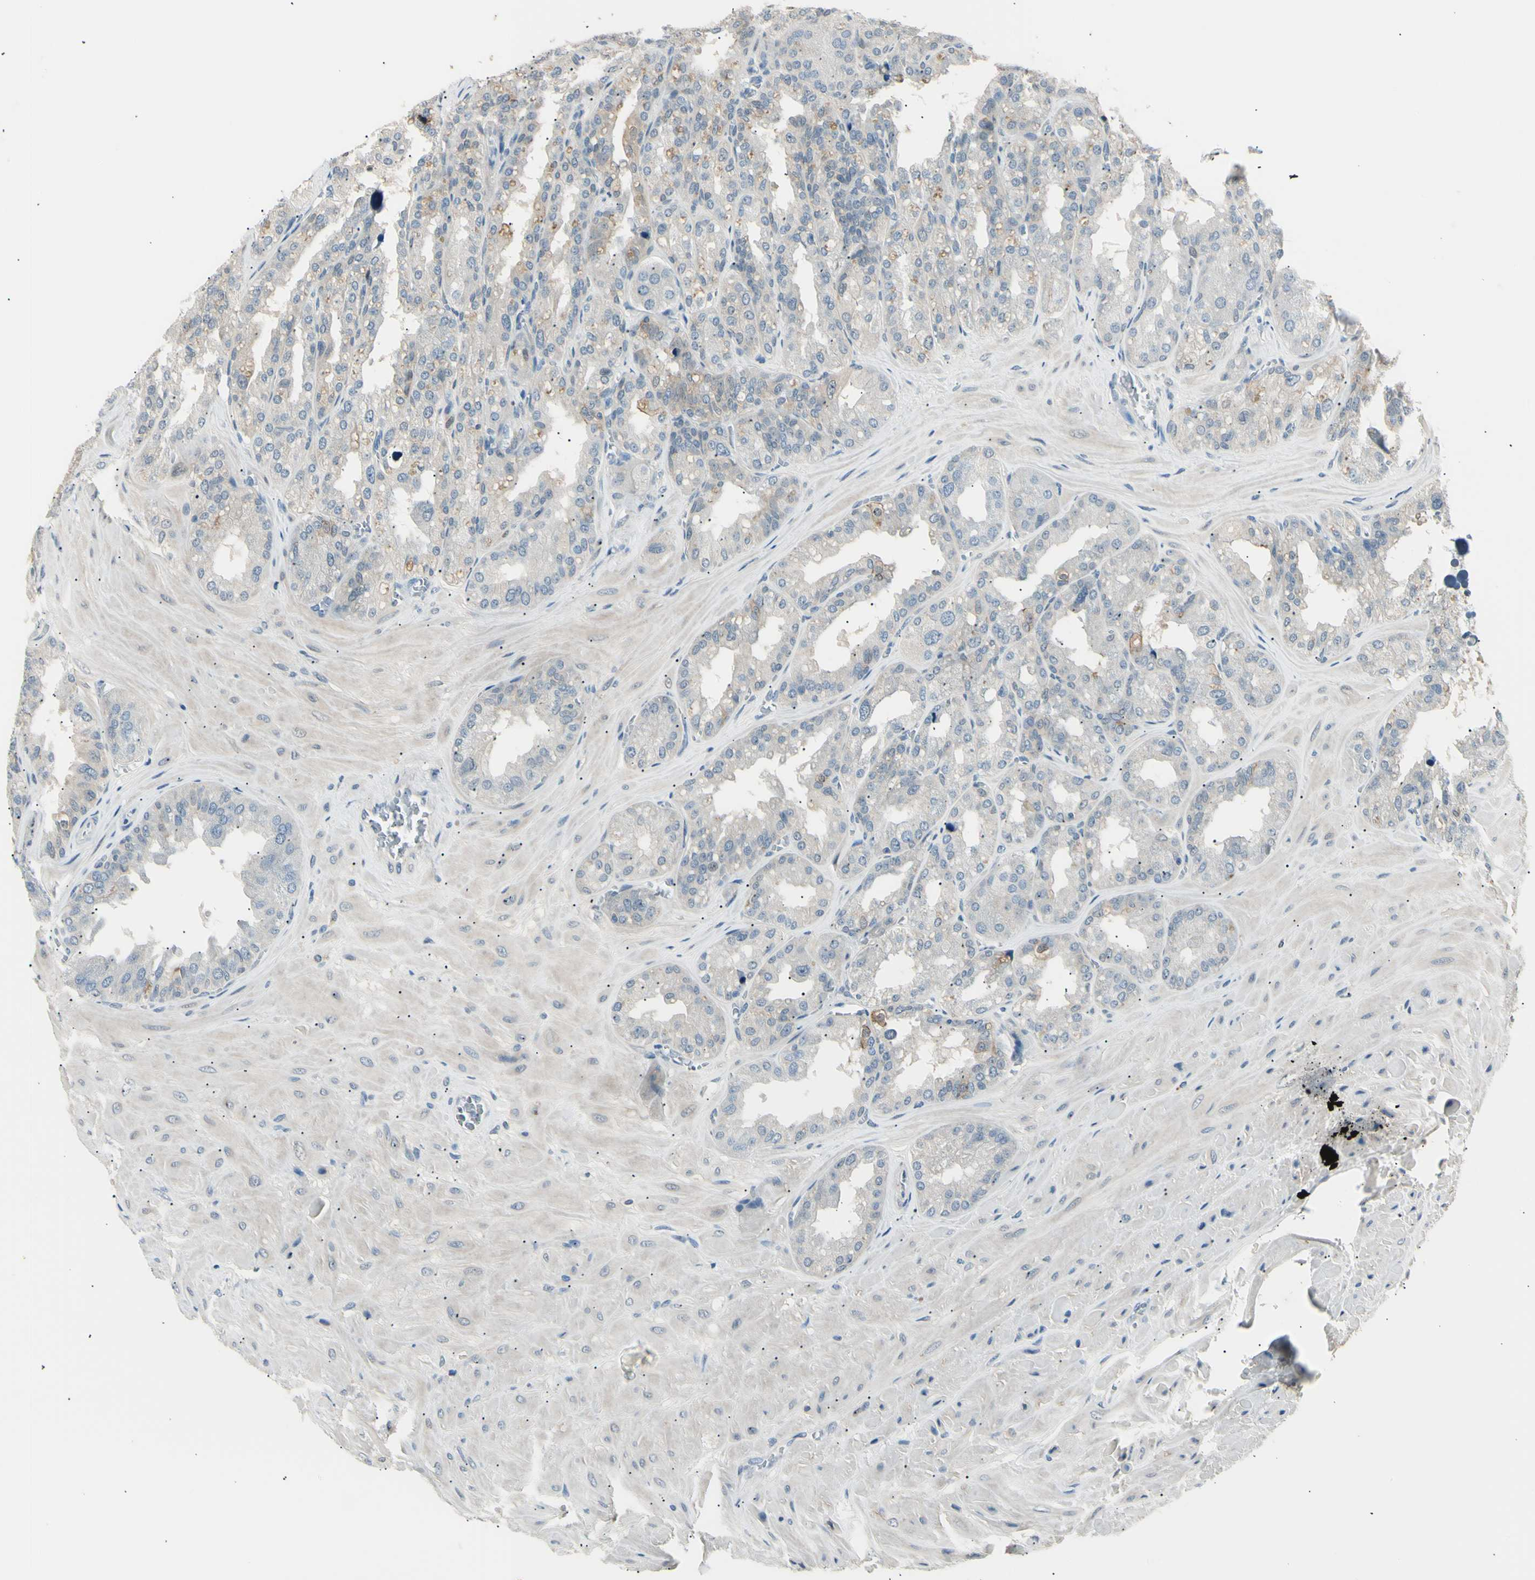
{"staining": {"intensity": "weak", "quantity": "<25%", "location": "cytoplasmic/membranous"}, "tissue": "seminal vesicle", "cell_type": "Glandular cells", "image_type": "normal", "snomed": [{"axis": "morphology", "description": "Normal tissue, NOS"}, {"axis": "topography", "description": "Prostate"}, {"axis": "topography", "description": "Seminal veicle"}], "caption": "Photomicrograph shows no protein positivity in glandular cells of normal seminal vesicle.", "gene": "LHPP", "patient": {"sex": "male", "age": 51}}